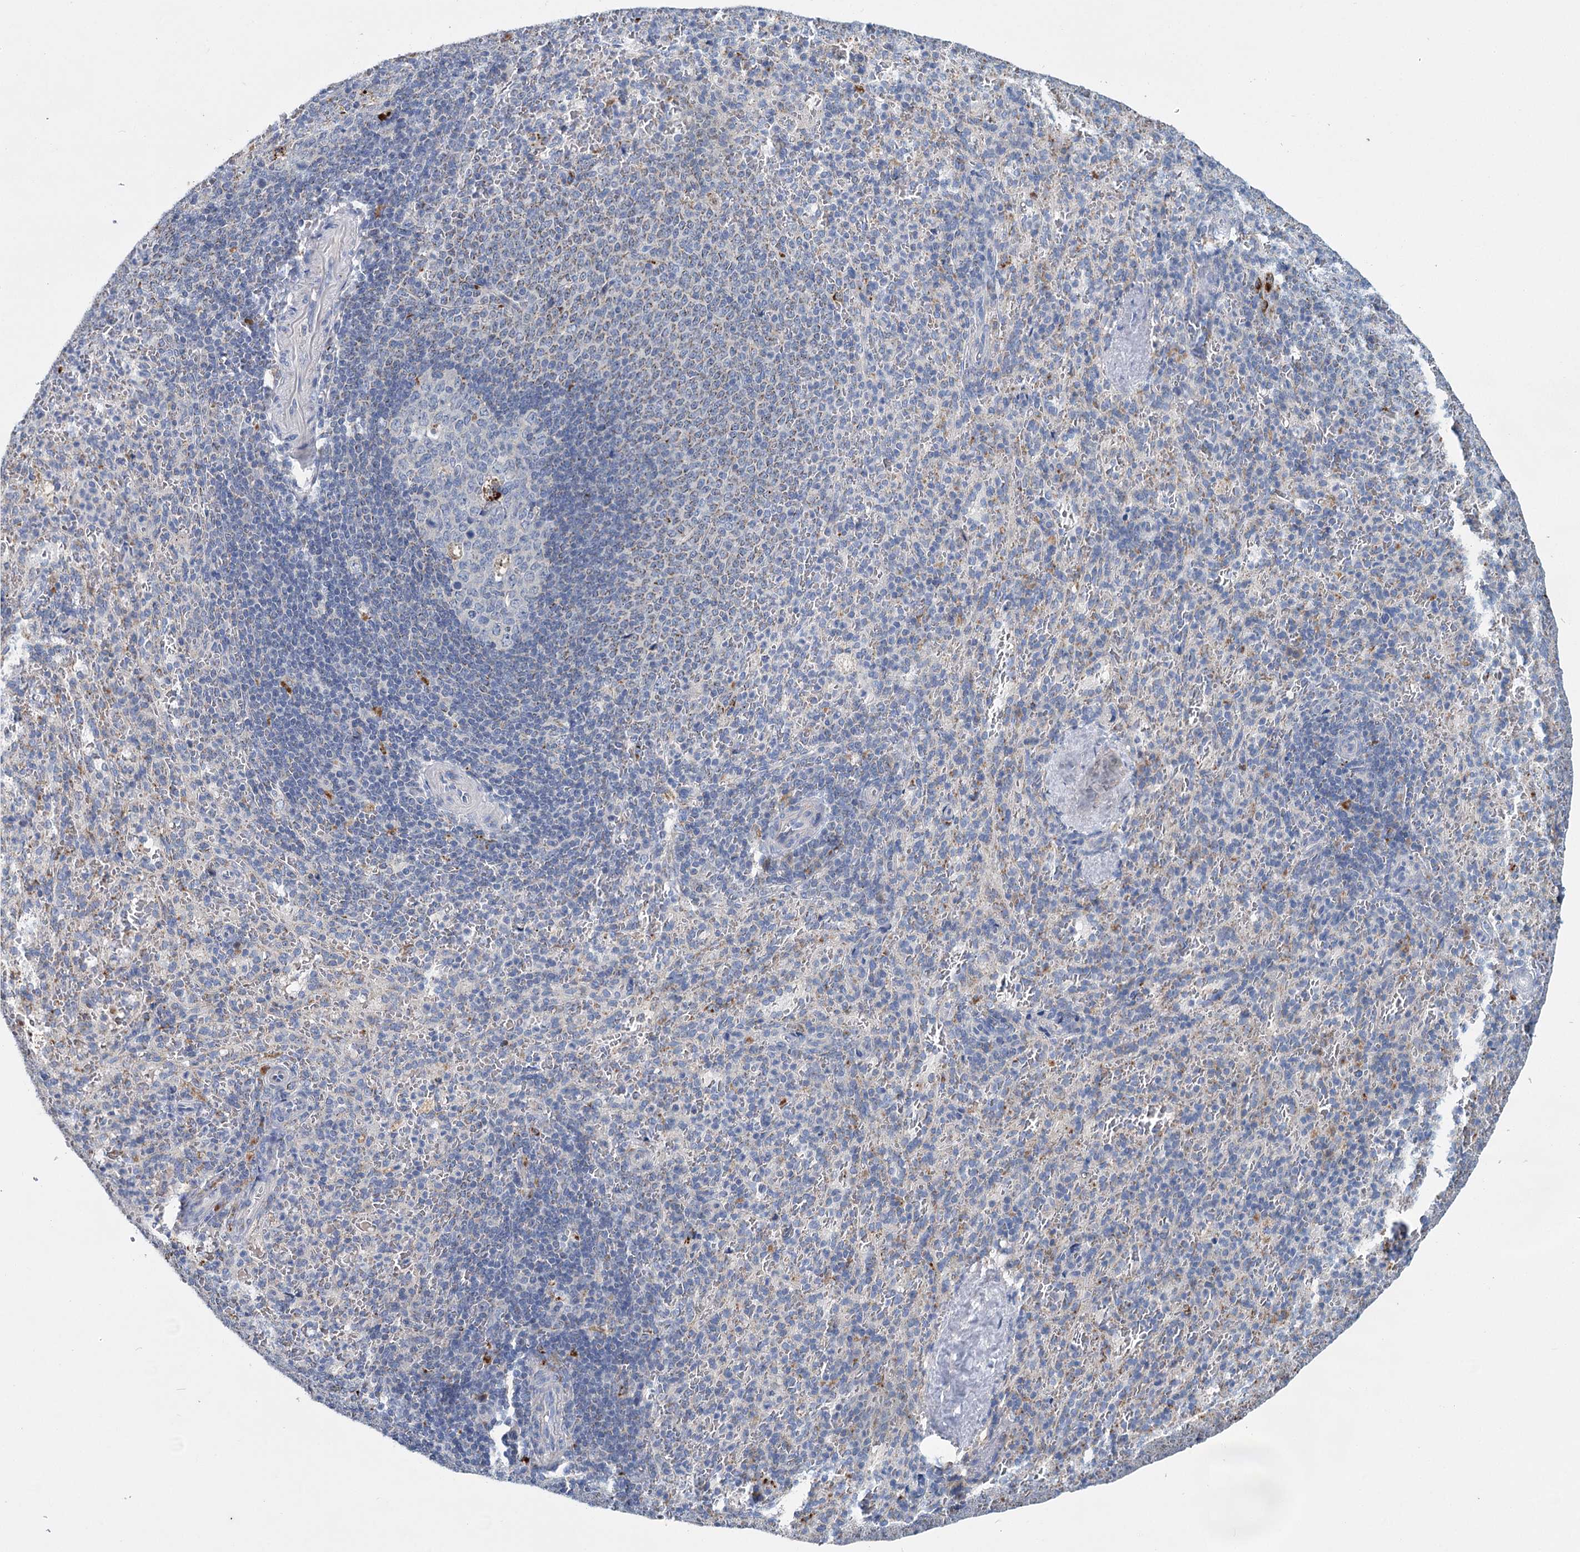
{"staining": {"intensity": "weak", "quantity": "<25%", "location": "cytoplasmic/membranous"}, "tissue": "spleen", "cell_type": "Cells in red pulp", "image_type": "normal", "snomed": [{"axis": "morphology", "description": "Normal tissue, NOS"}, {"axis": "topography", "description": "Spleen"}], "caption": "Photomicrograph shows no protein staining in cells in red pulp of unremarkable spleen. (DAB immunohistochemistry (IHC) with hematoxylin counter stain).", "gene": "ANKRD16", "patient": {"sex": "female", "age": 21}}